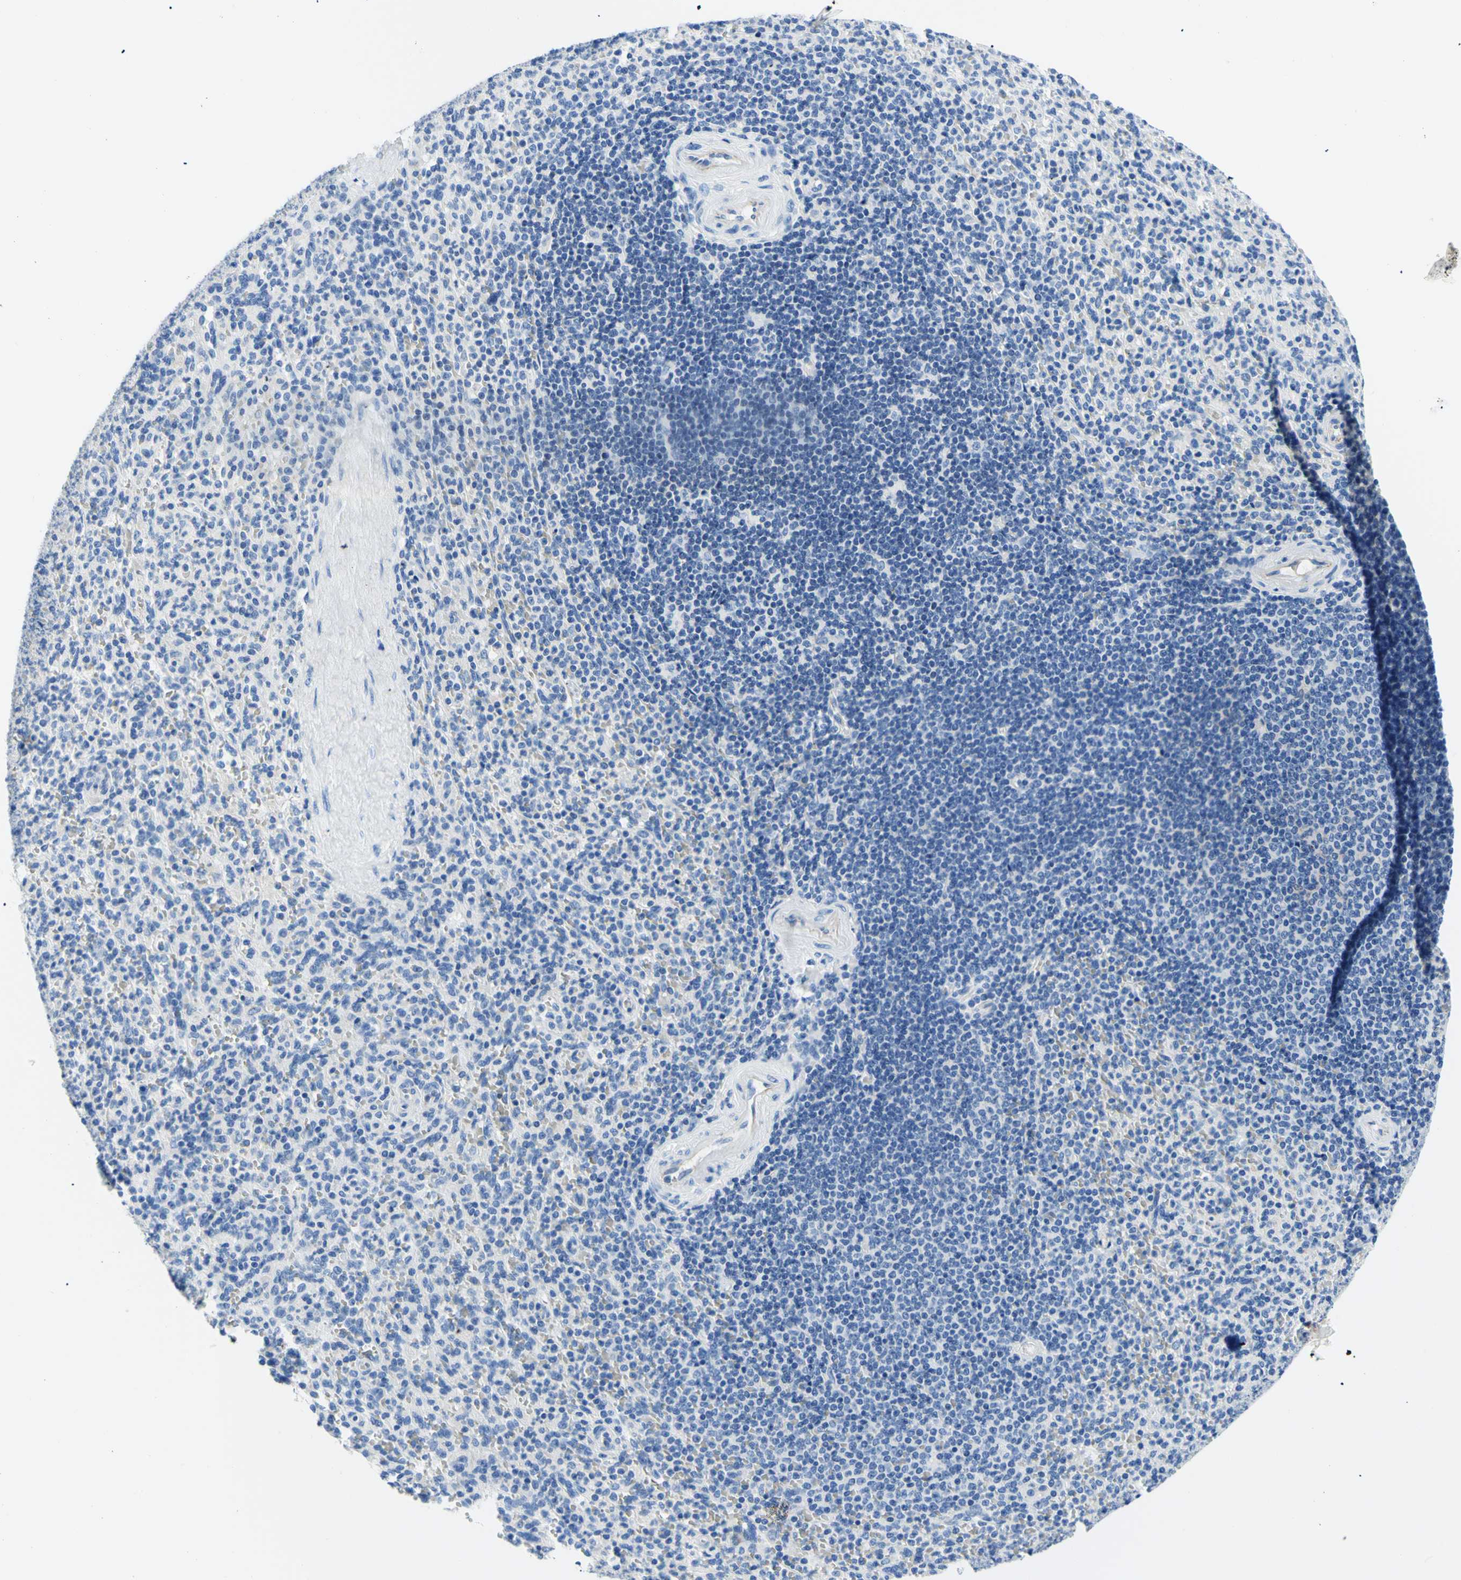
{"staining": {"intensity": "negative", "quantity": "none", "location": "none"}, "tissue": "spleen", "cell_type": "Cells in red pulp", "image_type": "normal", "snomed": [{"axis": "morphology", "description": "Normal tissue, NOS"}, {"axis": "topography", "description": "Spleen"}], "caption": "Immunohistochemistry (IHC) image of benign spleen stained for a protein (brown), which shows no staining in cells in red pulp. The staining is performed using DAB brown chromogen with nuclei counter-stained in using hematoxylin.", "gene": "HPCA", "patient": {"sex": "male", "age": 36}}